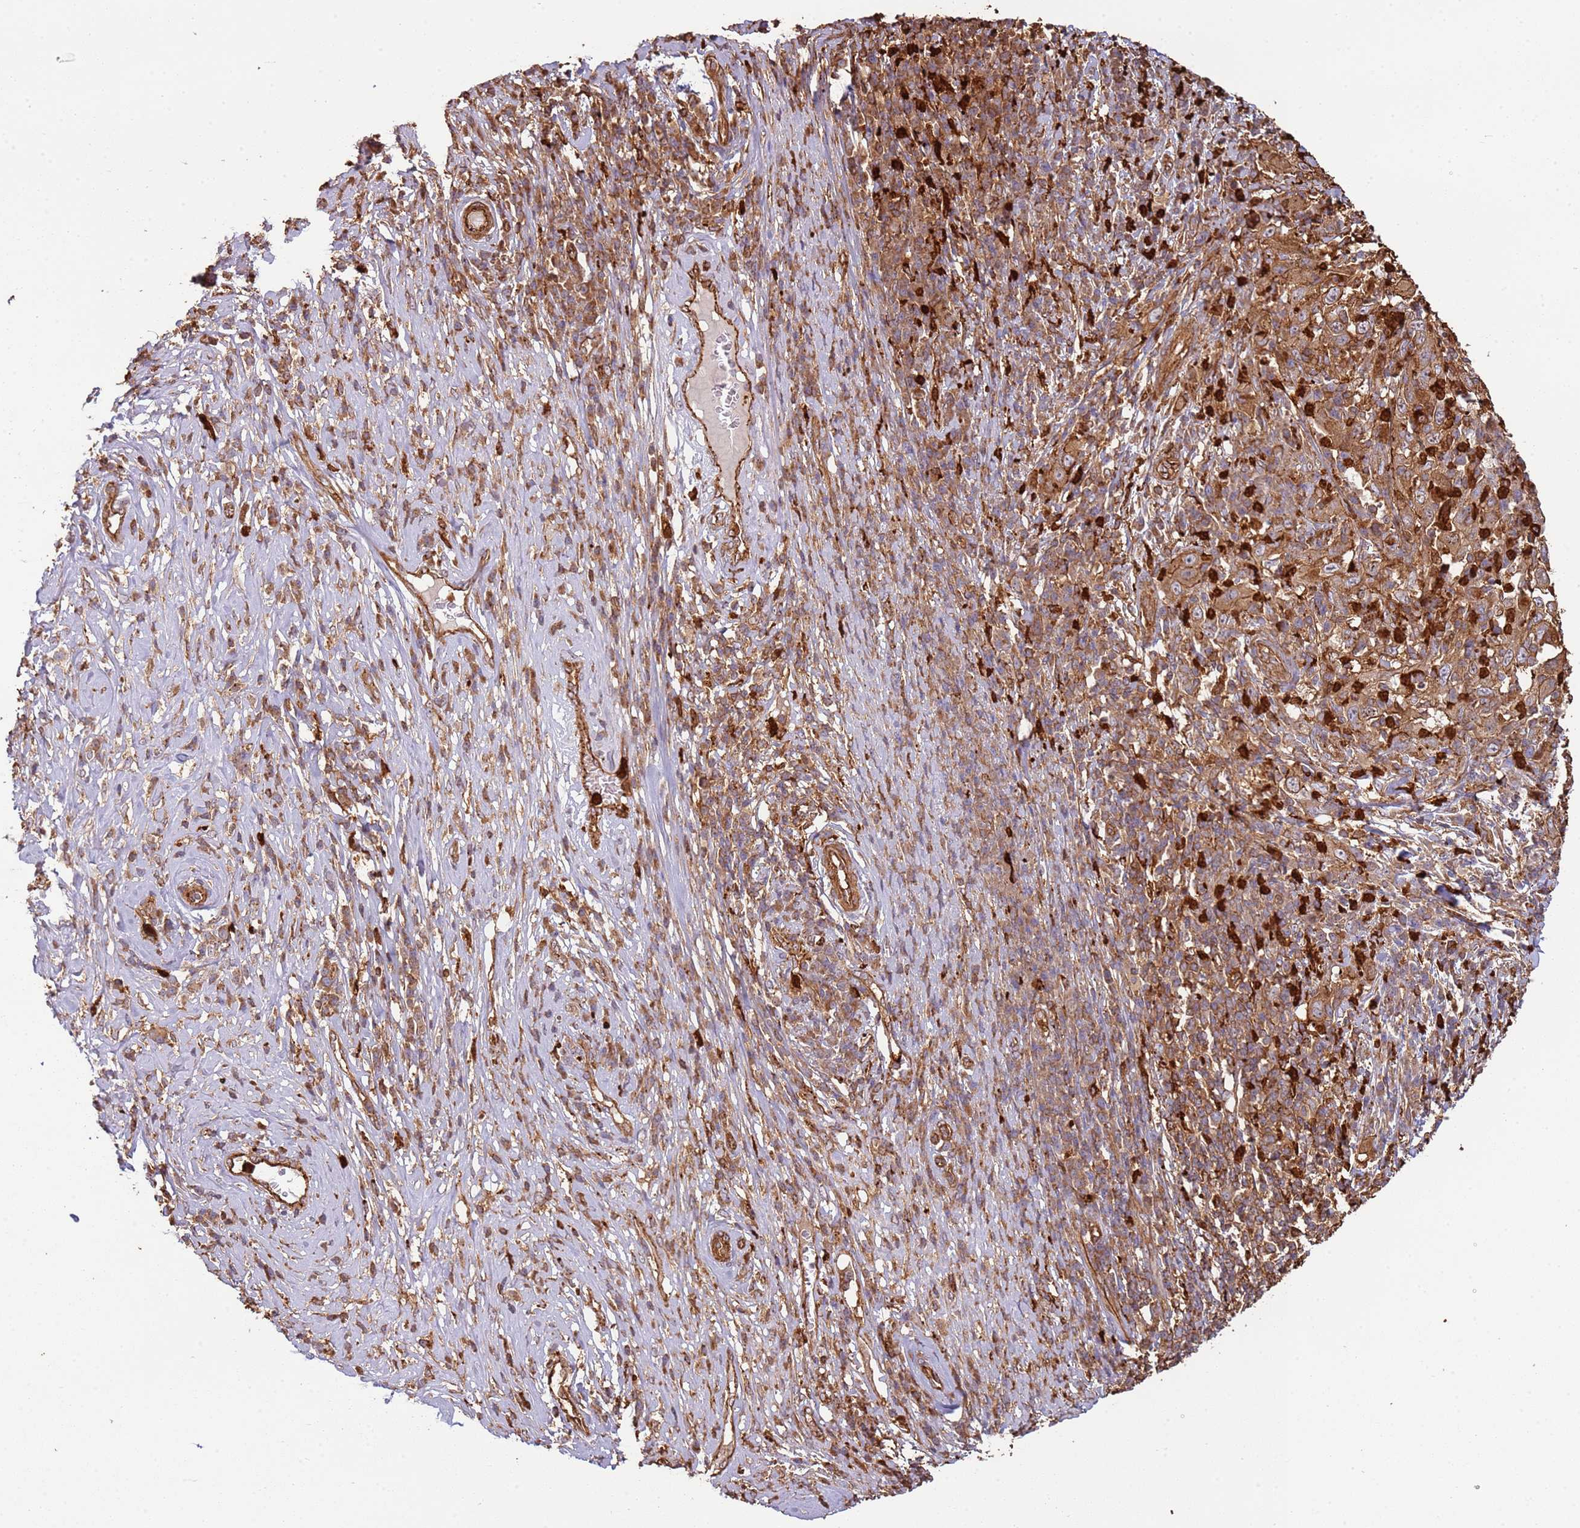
{"staining": {"intensity": "moderate", "quantity": ">75%", "location": "cytoplasmic/membranous"}, "tissue": "cervical cancer", "cell_type": "Tumor cells", "image_type": "cancer", "snomed": [{"axis": "morphology", "description": "Squamous cell carcinoma, NOS"}, {"axis": "topography", "description": "Cervix"}], "caption": "Cervical cancer (squamous cell carcinoma) stained with DAB immunohistochemistry (IHC) displays medium levels of moderate cytoplasmic/membranous staining in approximately >75% of tumor cells. (DAB (3,3'-diaminobenzidine) = brown stain, brightfield microscopy at high magnification).", "gene": "NDUFAF4", "patient": {"sex": "female", "age": 46}}